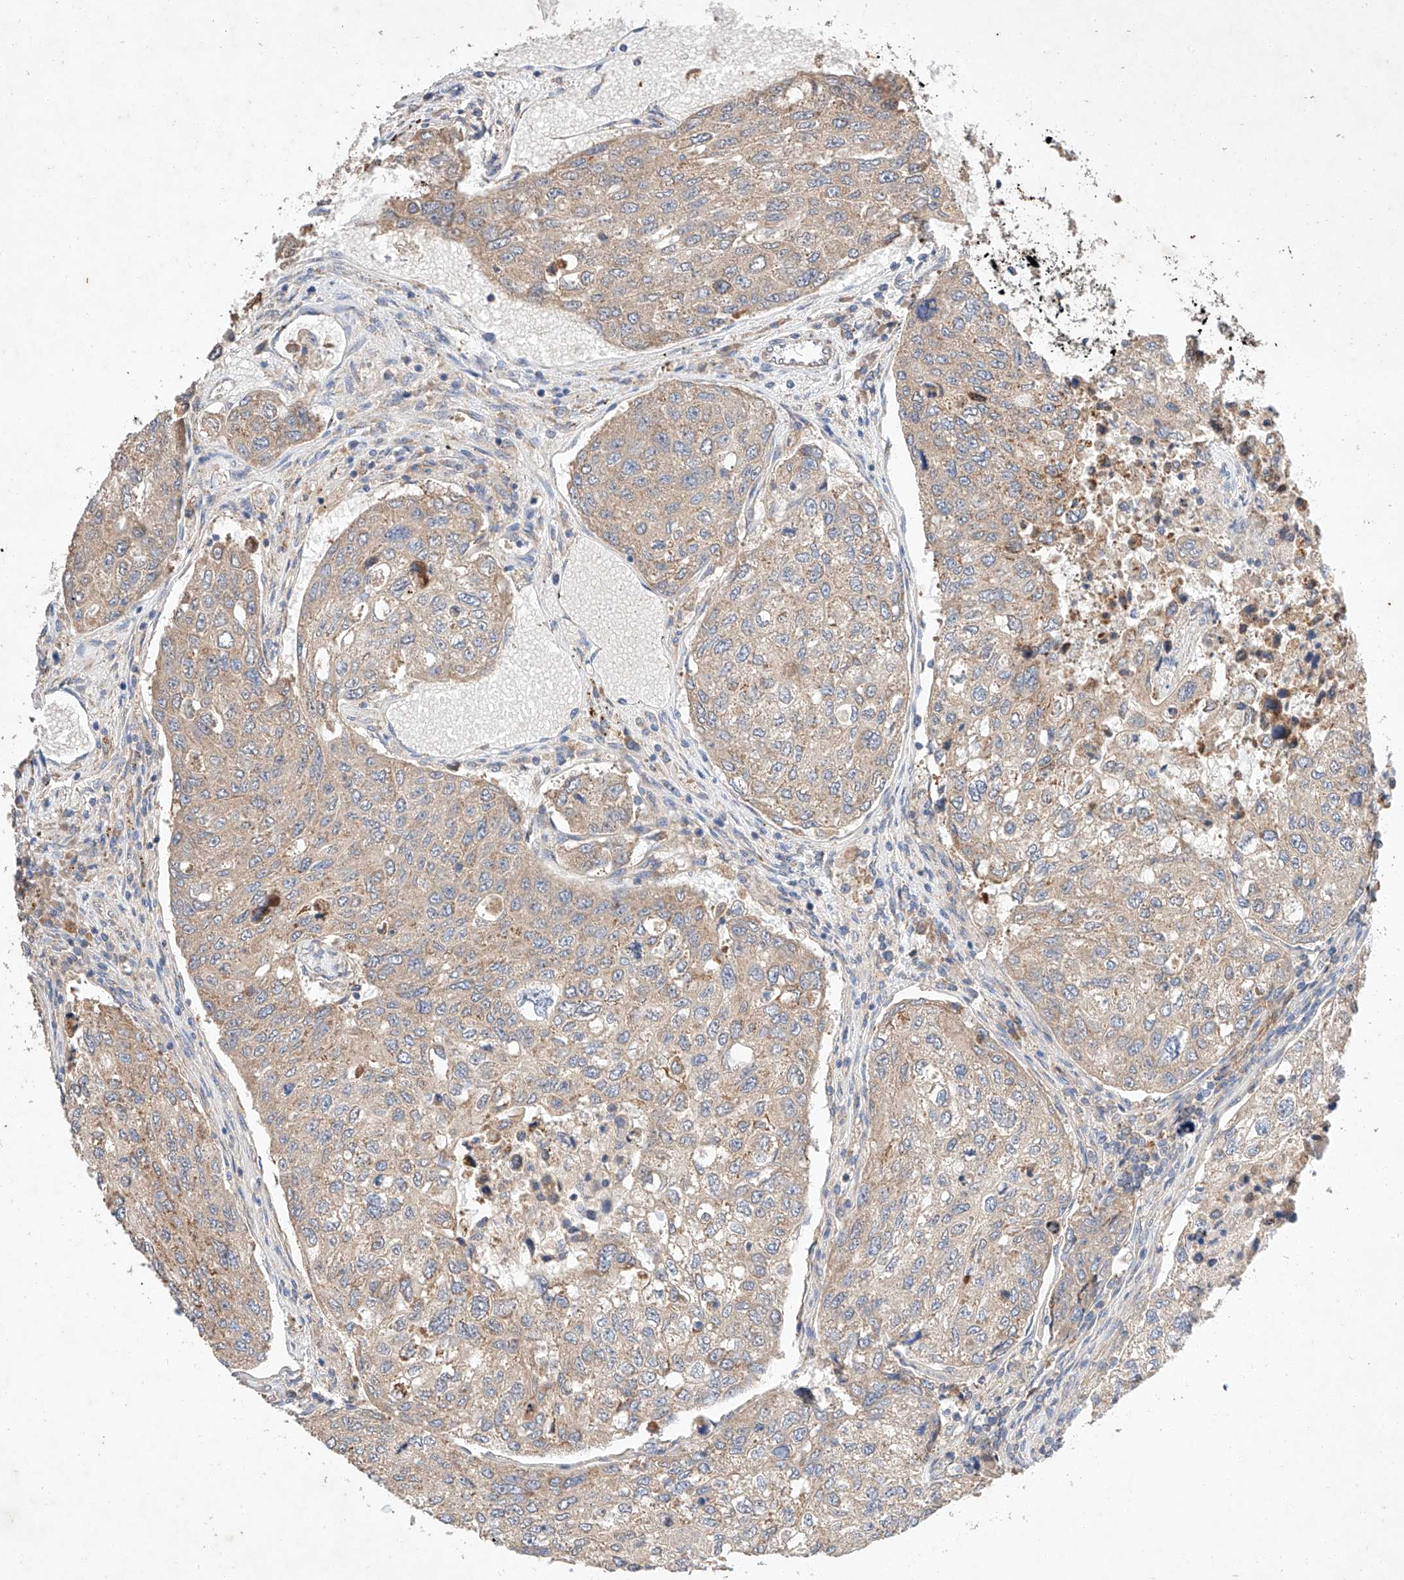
{"staining": {"intensity": "weak", "quantity": ">75%", "location": "cytoplasmic/membranous"}, "tissue": "urothelial cancer", "cell_type": "Tumor cells", "image_type": "cancer", "snomed": [{"axis": "morphology", "description": "Urothelial carcinoma, High grade"}, {"axis": "topography", "description": "Lymph node"}, {"axis": "topography", "description": "Urinary bladder"}], "caption": "Immunohistochemistry (DAB) staining of urothelial cancer demonstrates weak cytoplasmic/membranous protein positivity in about >75% of tumor cells.", "gene": "C6orf118", "patient": {"sex": "male", "age": 51}}